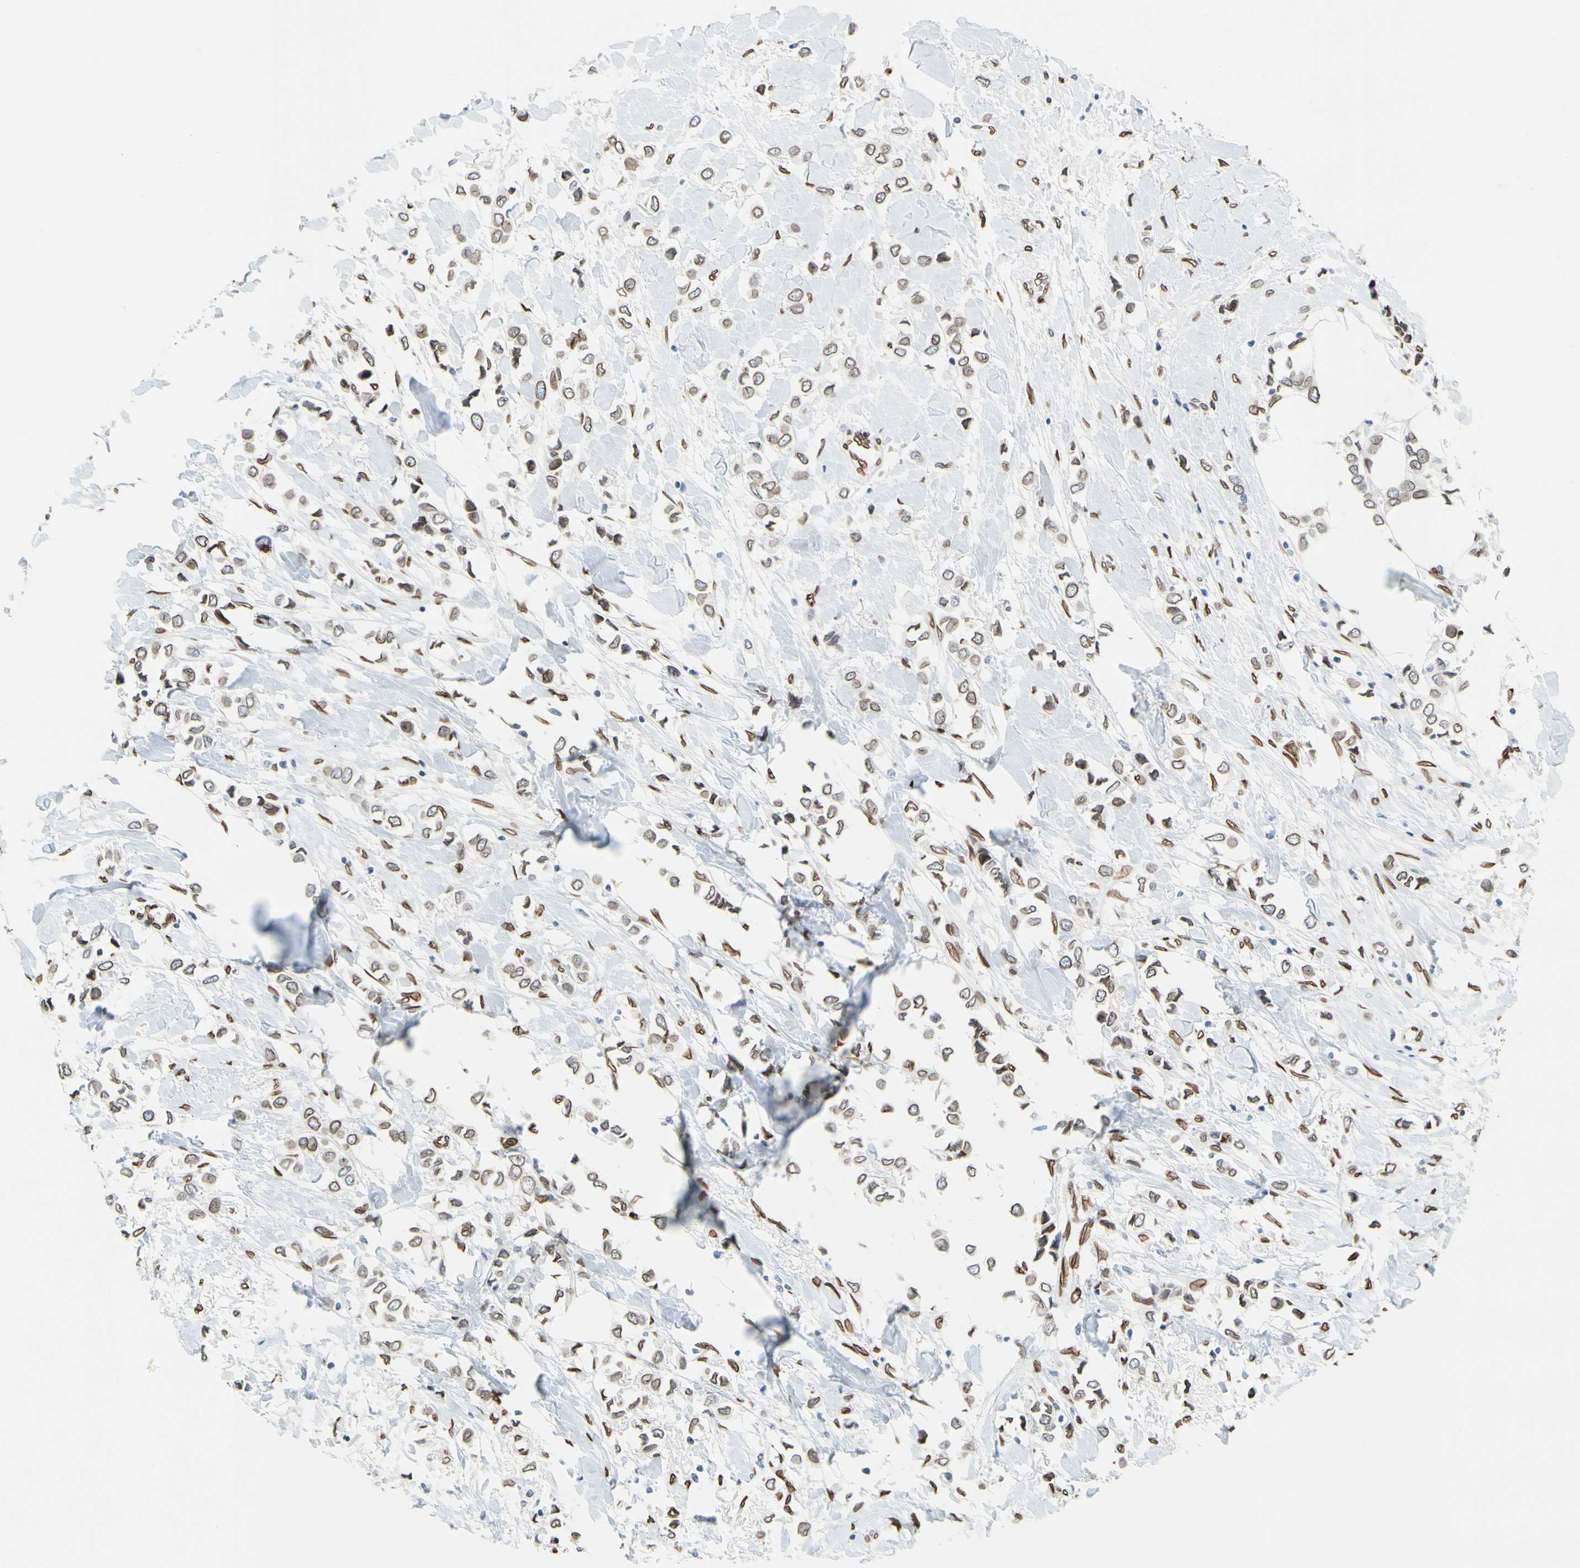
{"staining": {"intensity": "moderate", "quantity": "25%-75%", "location": "cytoplasmic/membranous,nuclear"}, "tissue": "breast cancer", "cell_type": "Tumor cells", "image_type": "cancer", "snomed": [{"axis": "morphology", "description": "Lobular carcinoma"}, {"axis": "topography", "description": "Breast"}], "caption": "This photomicrograph exhibits lobular carcinoma (breast) stained with immunohistochemistry to label a protein in brown. The cytoplasmic/membranous and nuclear of tumor cells show moderate positivity for the protein. Nuclei are counter-stained blue.", "gene": "SUN1", "patient": {"sex": "female", "age": 51}}